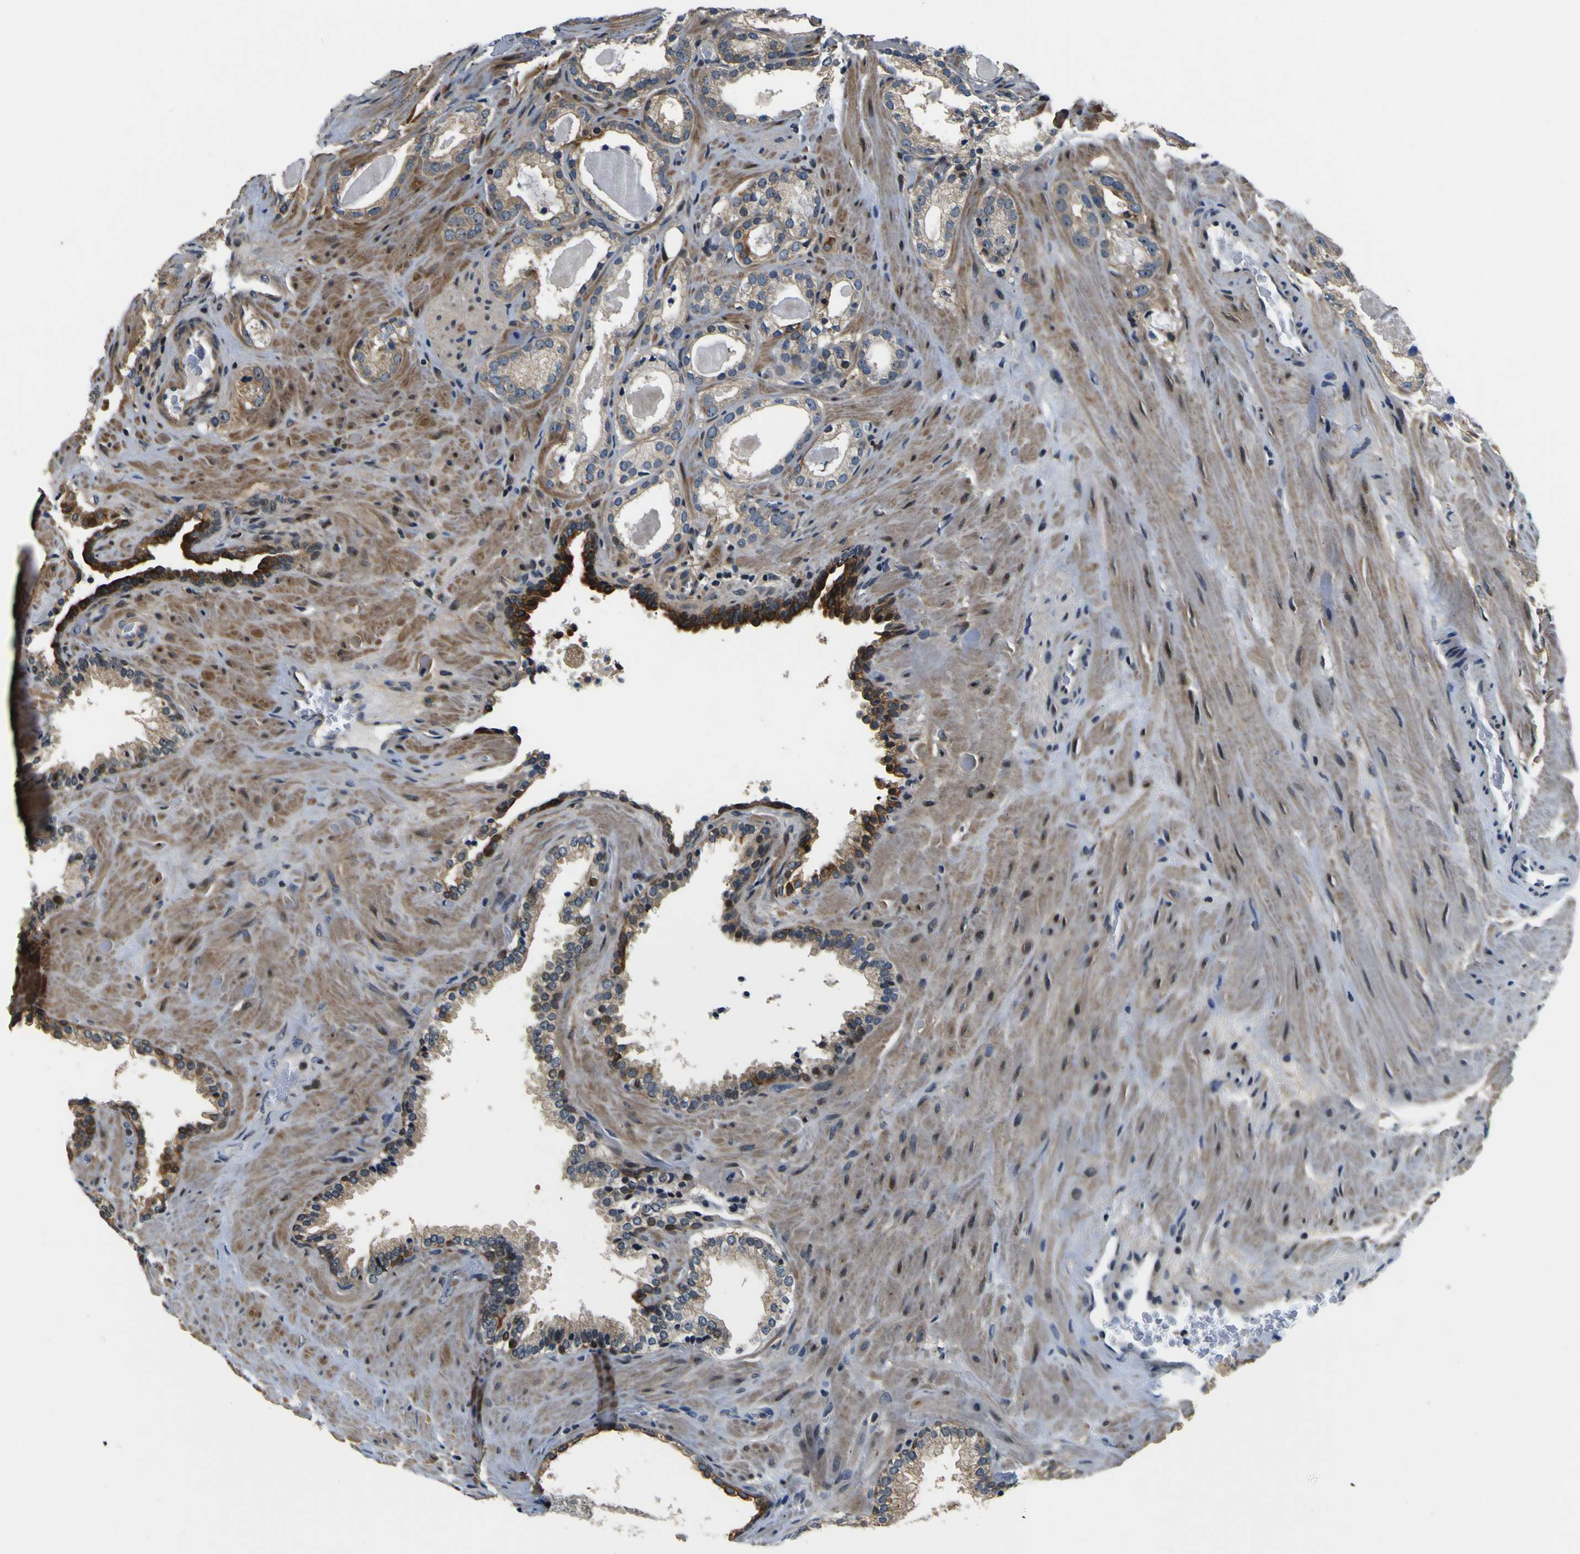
{"staining": {"intensity": "moderate", "quantity": "25%-75%", "location": "cytoplasmic/membranous"}, "tissue": "prostate cancer", "cell_type": "Tumor cells", "image_type": "cancer", "snomed": [{"axis": "morphology", "description": "Adenocarcinoma, High grade"}, {"axis": "topography", "description": "Prostate"}], "caption": "Prostate cancer was stained to show a protein in brown. There is medium levels of moderate cytoplasmic/membranous expression in about 25%-75% of tumor cells. (IHC, brightfield microscopy, high magnification).", "gene": "LRP4", "patient": {"sex": "male", "age": 64}}